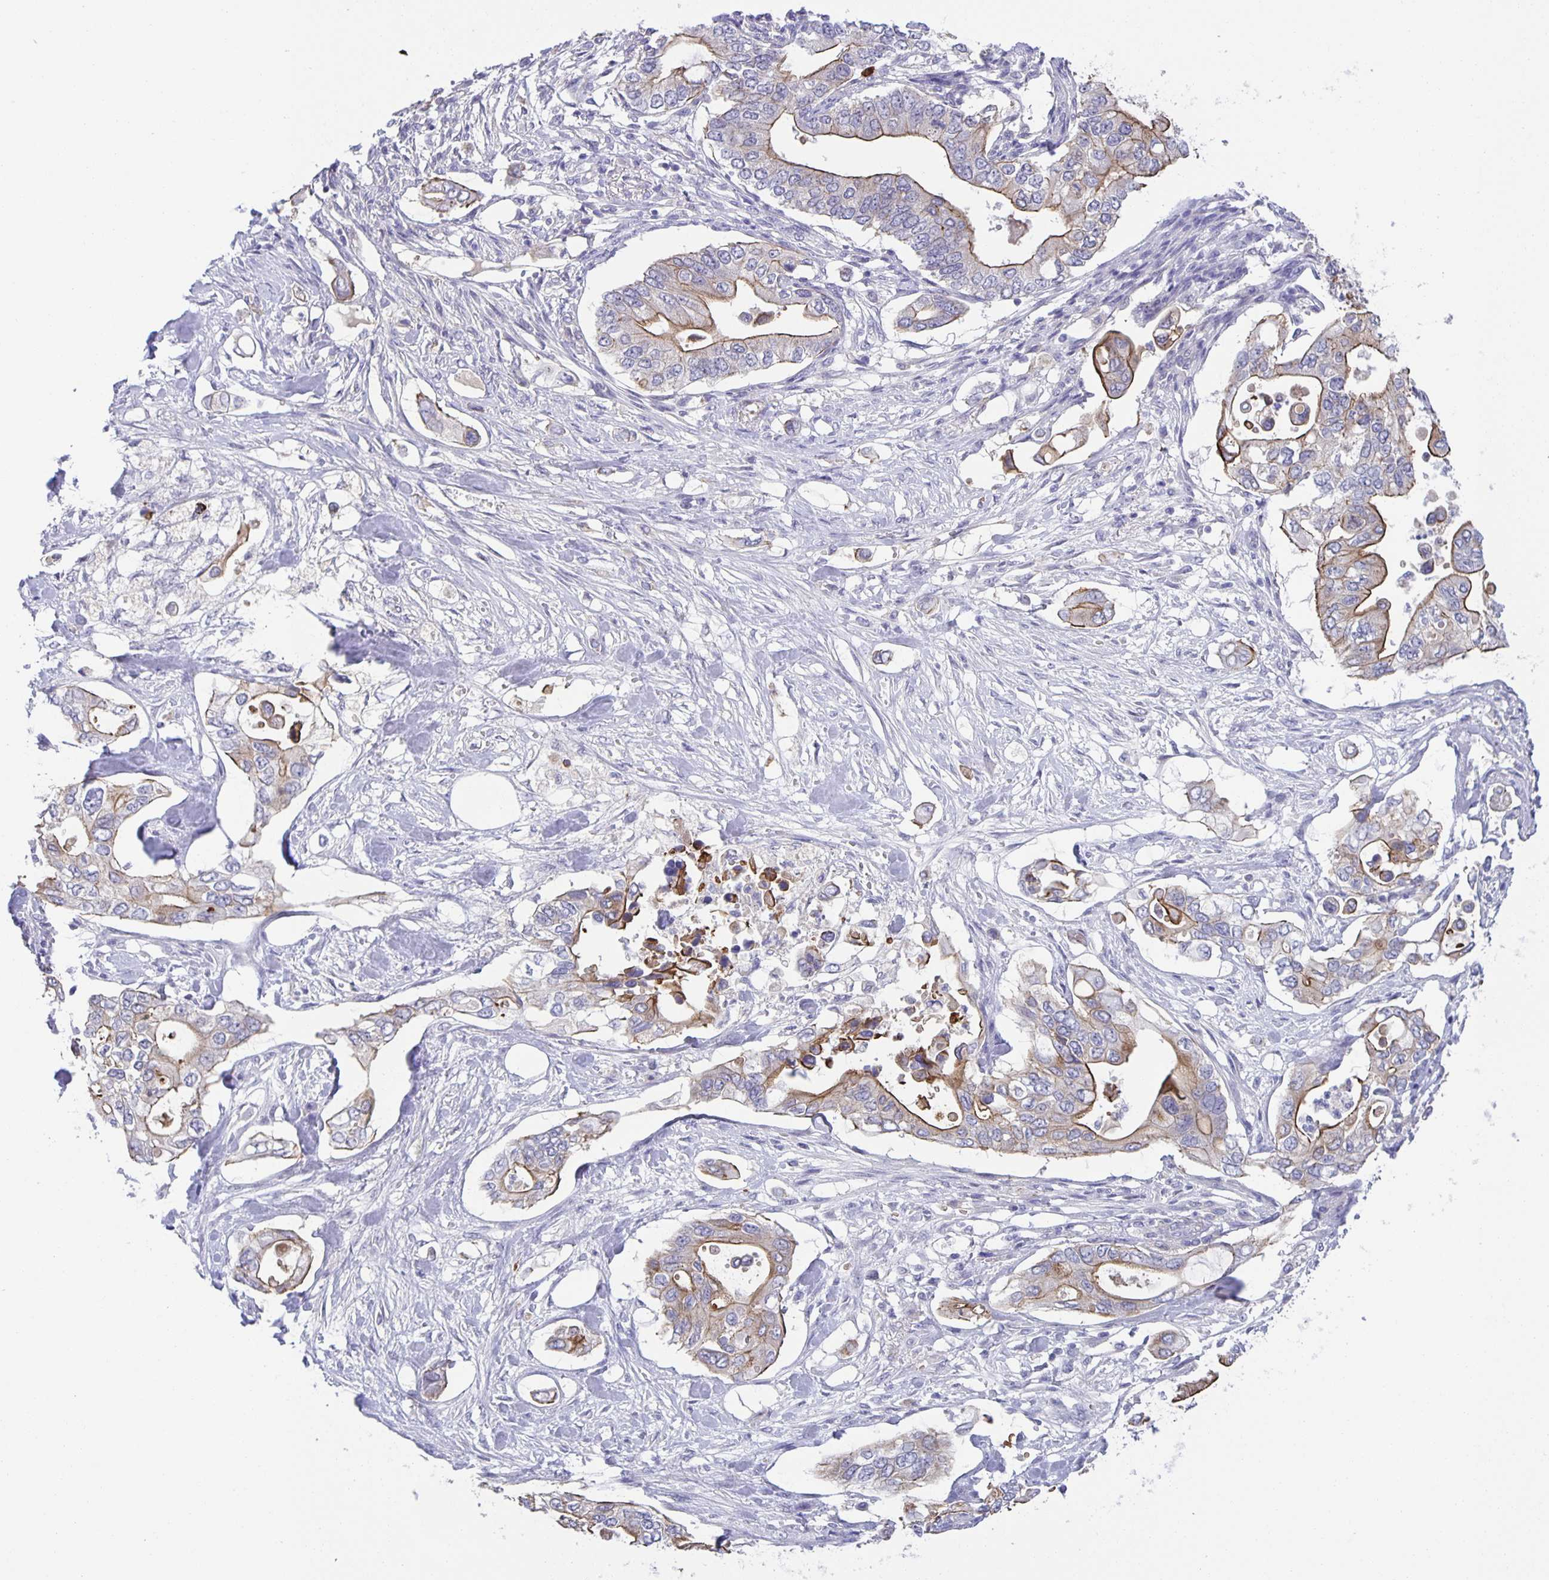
{"staining": {"intensity": "moderate", "quantity": ">75%", "location": "cytoplasmic/membranous"}, "tissue": "pancreatic cancer", "cell_type": "Tumor cells", "image_type": "cancer", "snomed": [{"axis": "morphology", "description": "Adenocarcinoma, NOS"}, {"axis": "topography", "description": "Pancreas"}], "caption": "Pancreatic adenocarcinoma stained for a protein exhibits moderate cytoplasmic/membranous positivity in tumor cells.", "gene": "PTPN3", "patient": {"sex": "female", "age": 63}}